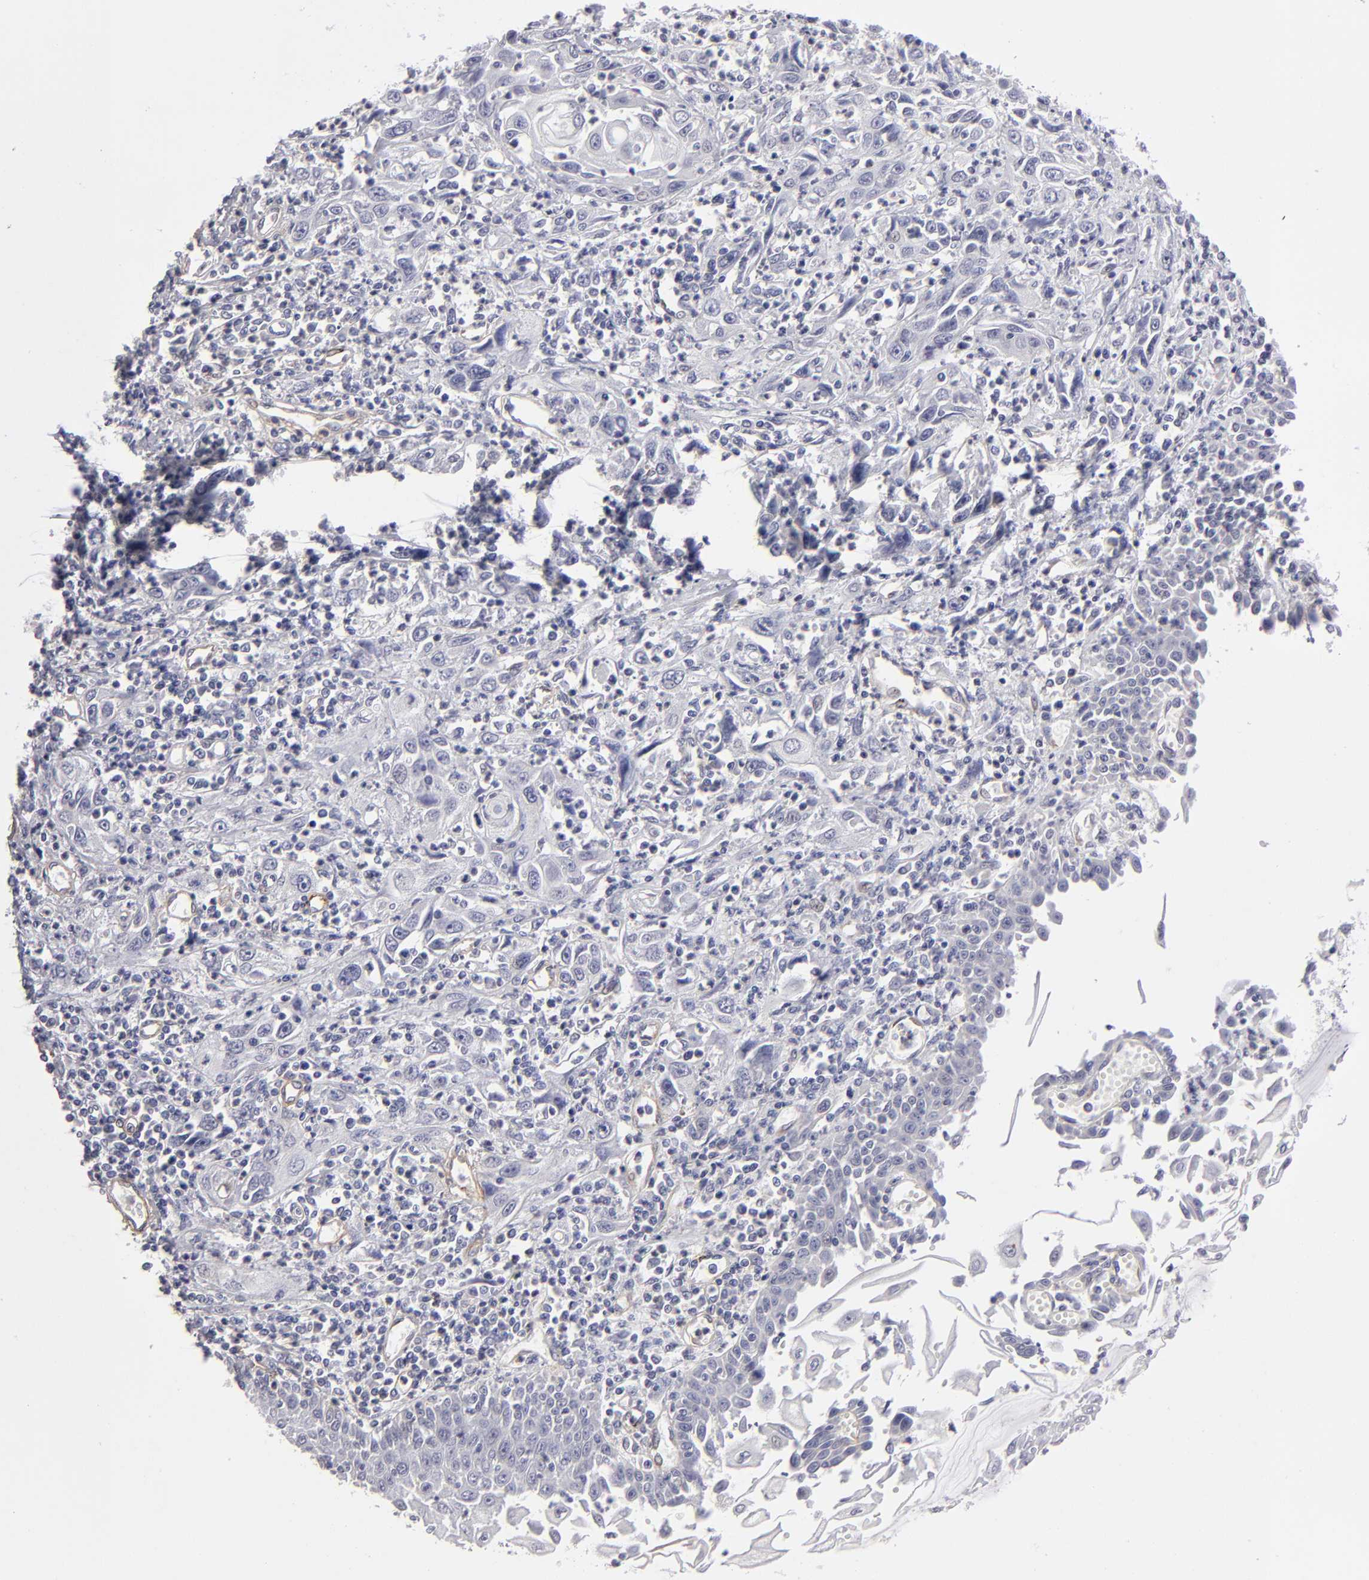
{"staining": {"intensity": "negative", "quantity": "none", "location": "none"}, "tissue": "esophagus", "cell_type": "Squamous epithelial cells", "image_type": "normal", "snomed": [{"axis": "morphology", "description": "Normal tissue, NOS"}, {"axis": "topography", "description": "Esophagus"}], "caption": "Squamous epithelial cells show no significant expression in normal esophagus.", "gene": "ZNF175", "patient": {"sex": "male", "age": 65}}